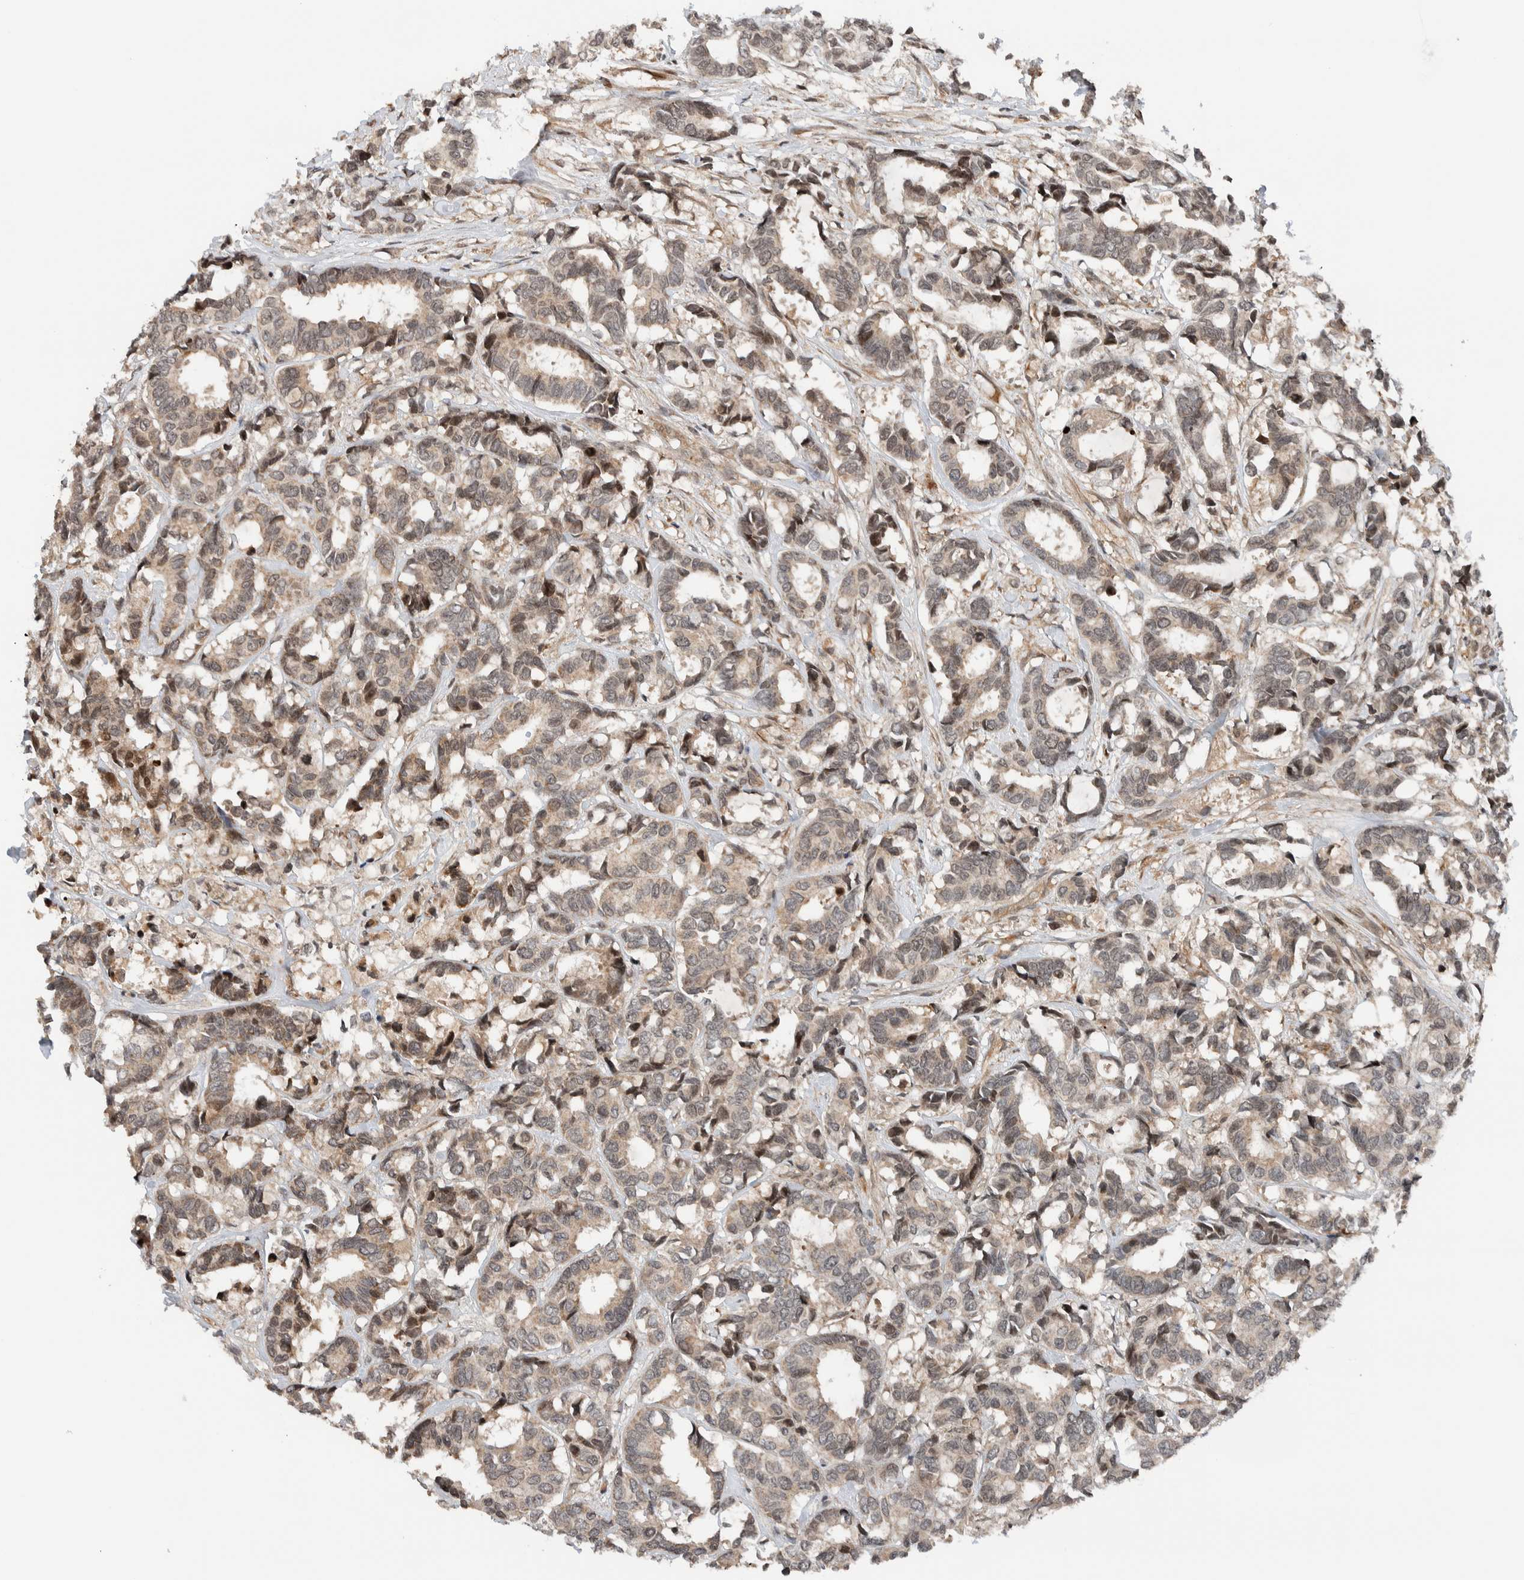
{"staining": {"intensity": "moderate", "quantity": "25%-75%", "location": "nuclear"}, "tissue": "breast cancer", "cell_type": "Tumor cells", "image_type": "cancer", "snomed": [{"axis": "morphology", "description": "Duct carcinoma"}, {"axis": "topography", "description": "Breast"}], "caption": "IHC histopathology image of neoplastic tissue: breast cancer stained using immunohistochemistry displays medium levels of moderate protein expression localized specifically in the nuclear of tumor cells, appearing as a nuclear brown color.", "gene": "NPLOC4", "patient": {"sex": "female", "age": 87}}